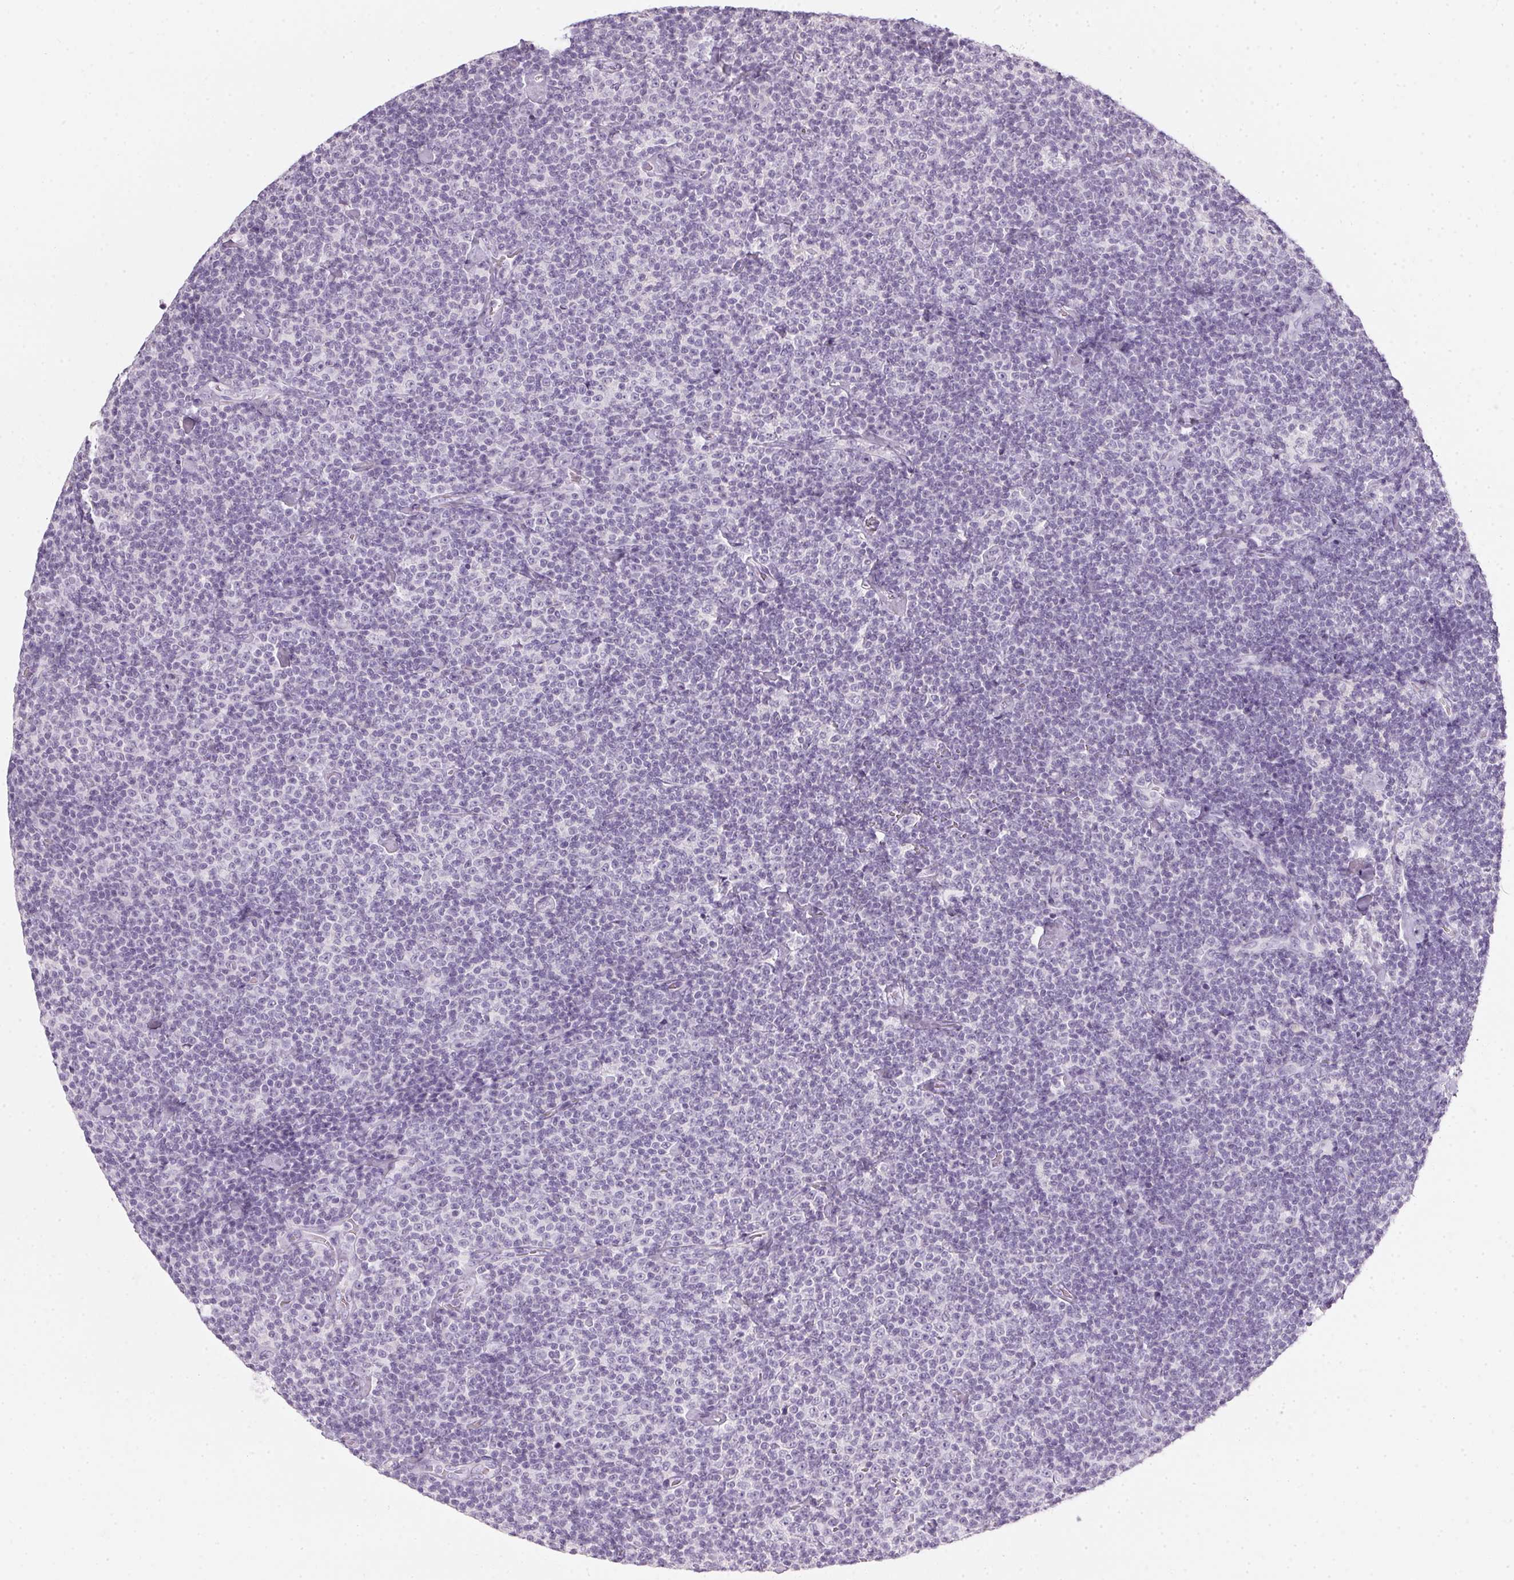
{"staining": {"intensity": "negative", "quantity": "none", "location": "none"}, "tissue": "lymphoma", "cell_type": "Tumor cells", "image_type": "cancer", "snomed": [{"axis": "morphology", "description": "Malignant lymphoma, non-Hodgkin's type, Low grade"}, {"axis": "topography", "description": "Lymph node"}], "caption": "Immunohistochemical staining of human malignant lymphoma, non-Hodgkin's type (low-grade) displays no significant positivity in tumor cells.", "gene": "TMEM72", "patient": {"sex": "male", "age": 81}}